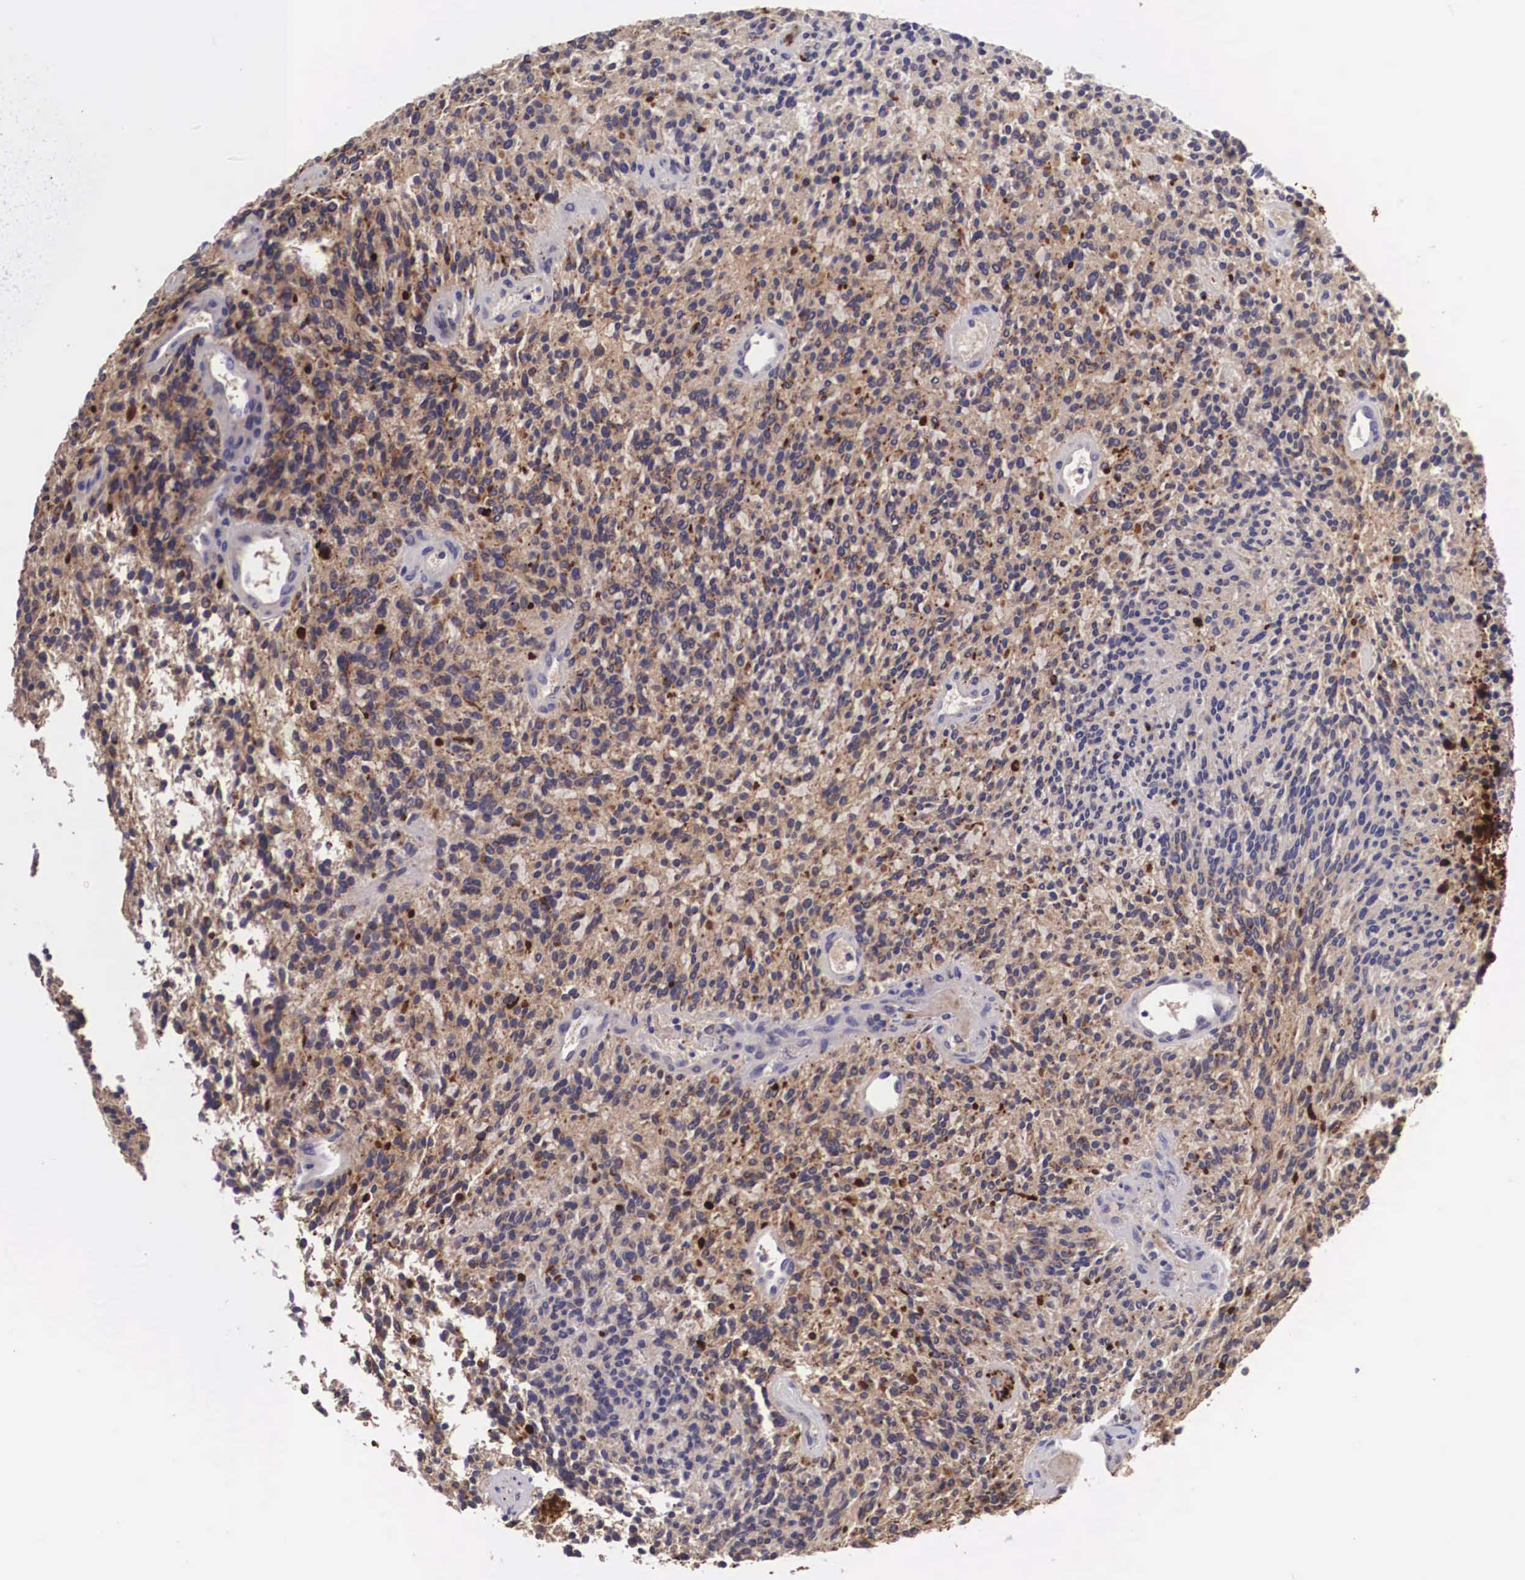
{"staining": {"intensity": "moderate", "quantity": ">75%", "location": "cytoplasmic/membranous"}, "tissue": "glioma", "cell_type": "Tumor cells", "image_type": "cancer", "snomed": [{"axis": "morphology", "description": "Glioma, malignant, High grade"}, {"axis": "topography", "description": "Brain"}], "caption": "Immunohistochemical staining of human glioma exhibits medium levels of moderate cytoplasmic/membranous protein staining in about >75% of tumor cells.", "gene": "CLU", "patient": {"sex": "female", "age": 13}}